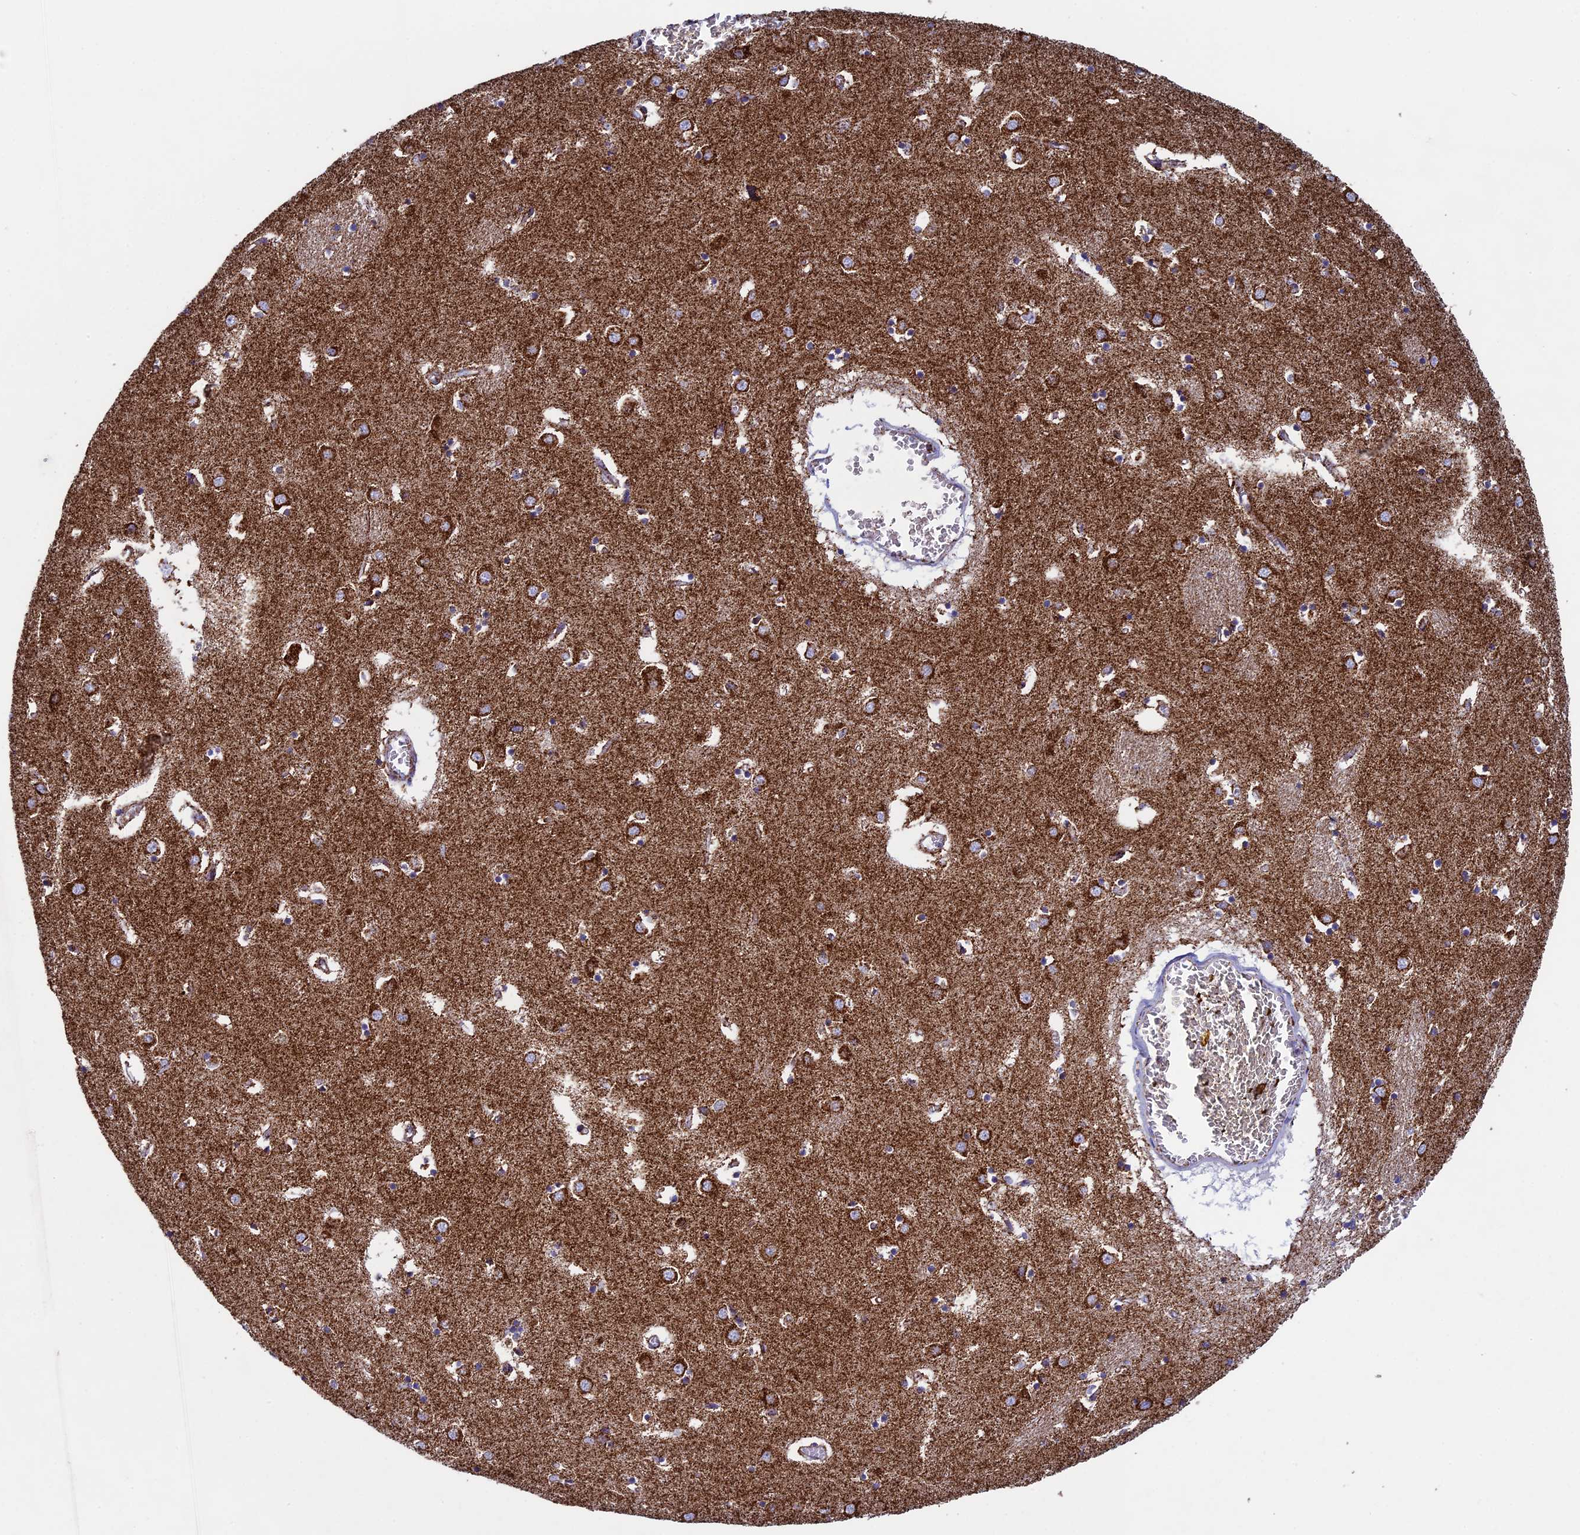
{"staining": {"intensity": "strong", "quantity": ">75%", "location": "cytoplasmic/membranous"}, "tissue": "caudate", "cell_type": "Glial cells", "image_type": "normal", "snomed": [{"axis": "morphology", "description": "Normal tissue, NOS"}, {"axis": "topography", "description": "Lateral ventricle wall"}], "caption": "This histopathology image exhibits IHC staining of unremarkable caudate, with high strong cytoplasmic/membranous expression in approximately >75% of glial cells.", "gene": "UQCRFS1", "patient": {"sex": "male", "age": 70}}